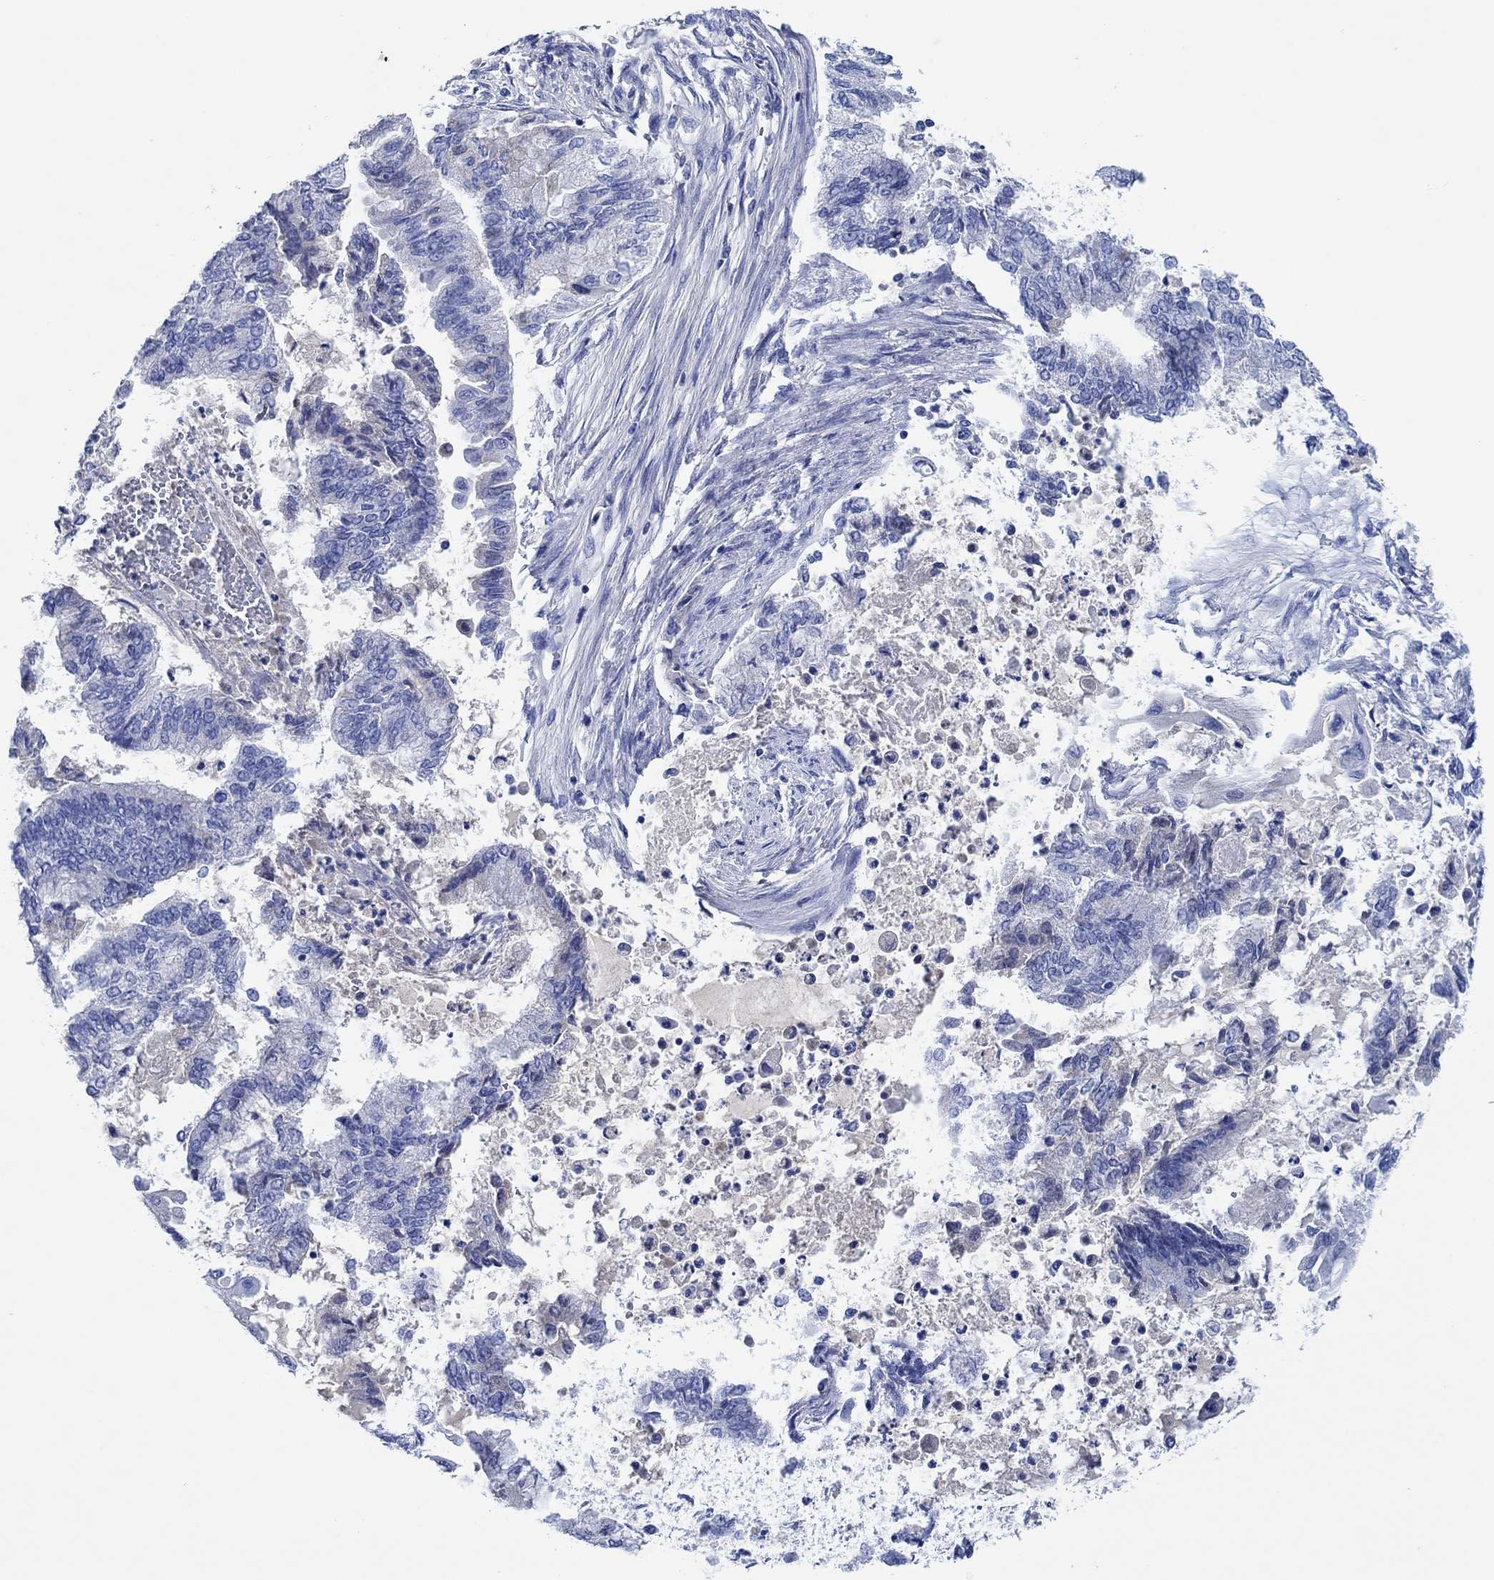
{"staining": {"intensity": "negative", "quantity": "none", "location": "none"}, "tissue": "endometrial cancer", "cell_type": "Tumor cells", "image_type": "cancer", "snomed": [{"axis": "morphology", "description": "Adenocarcinoma, NOS"}, {"axis": "topography", "description": "Endometrium"}], "caption": "Endometrial cancer (adenocarcinoma) was stained to show a protein in brown. There is no significant expression in tumor cells. The staining was performed using DAB to visualize the protein expression in brown, while the nuclei were stained in blue with hematoxylin (Magnification: 20x).", "gene": "CPNE6", "patient": {"sex": "female", "age": 65}}